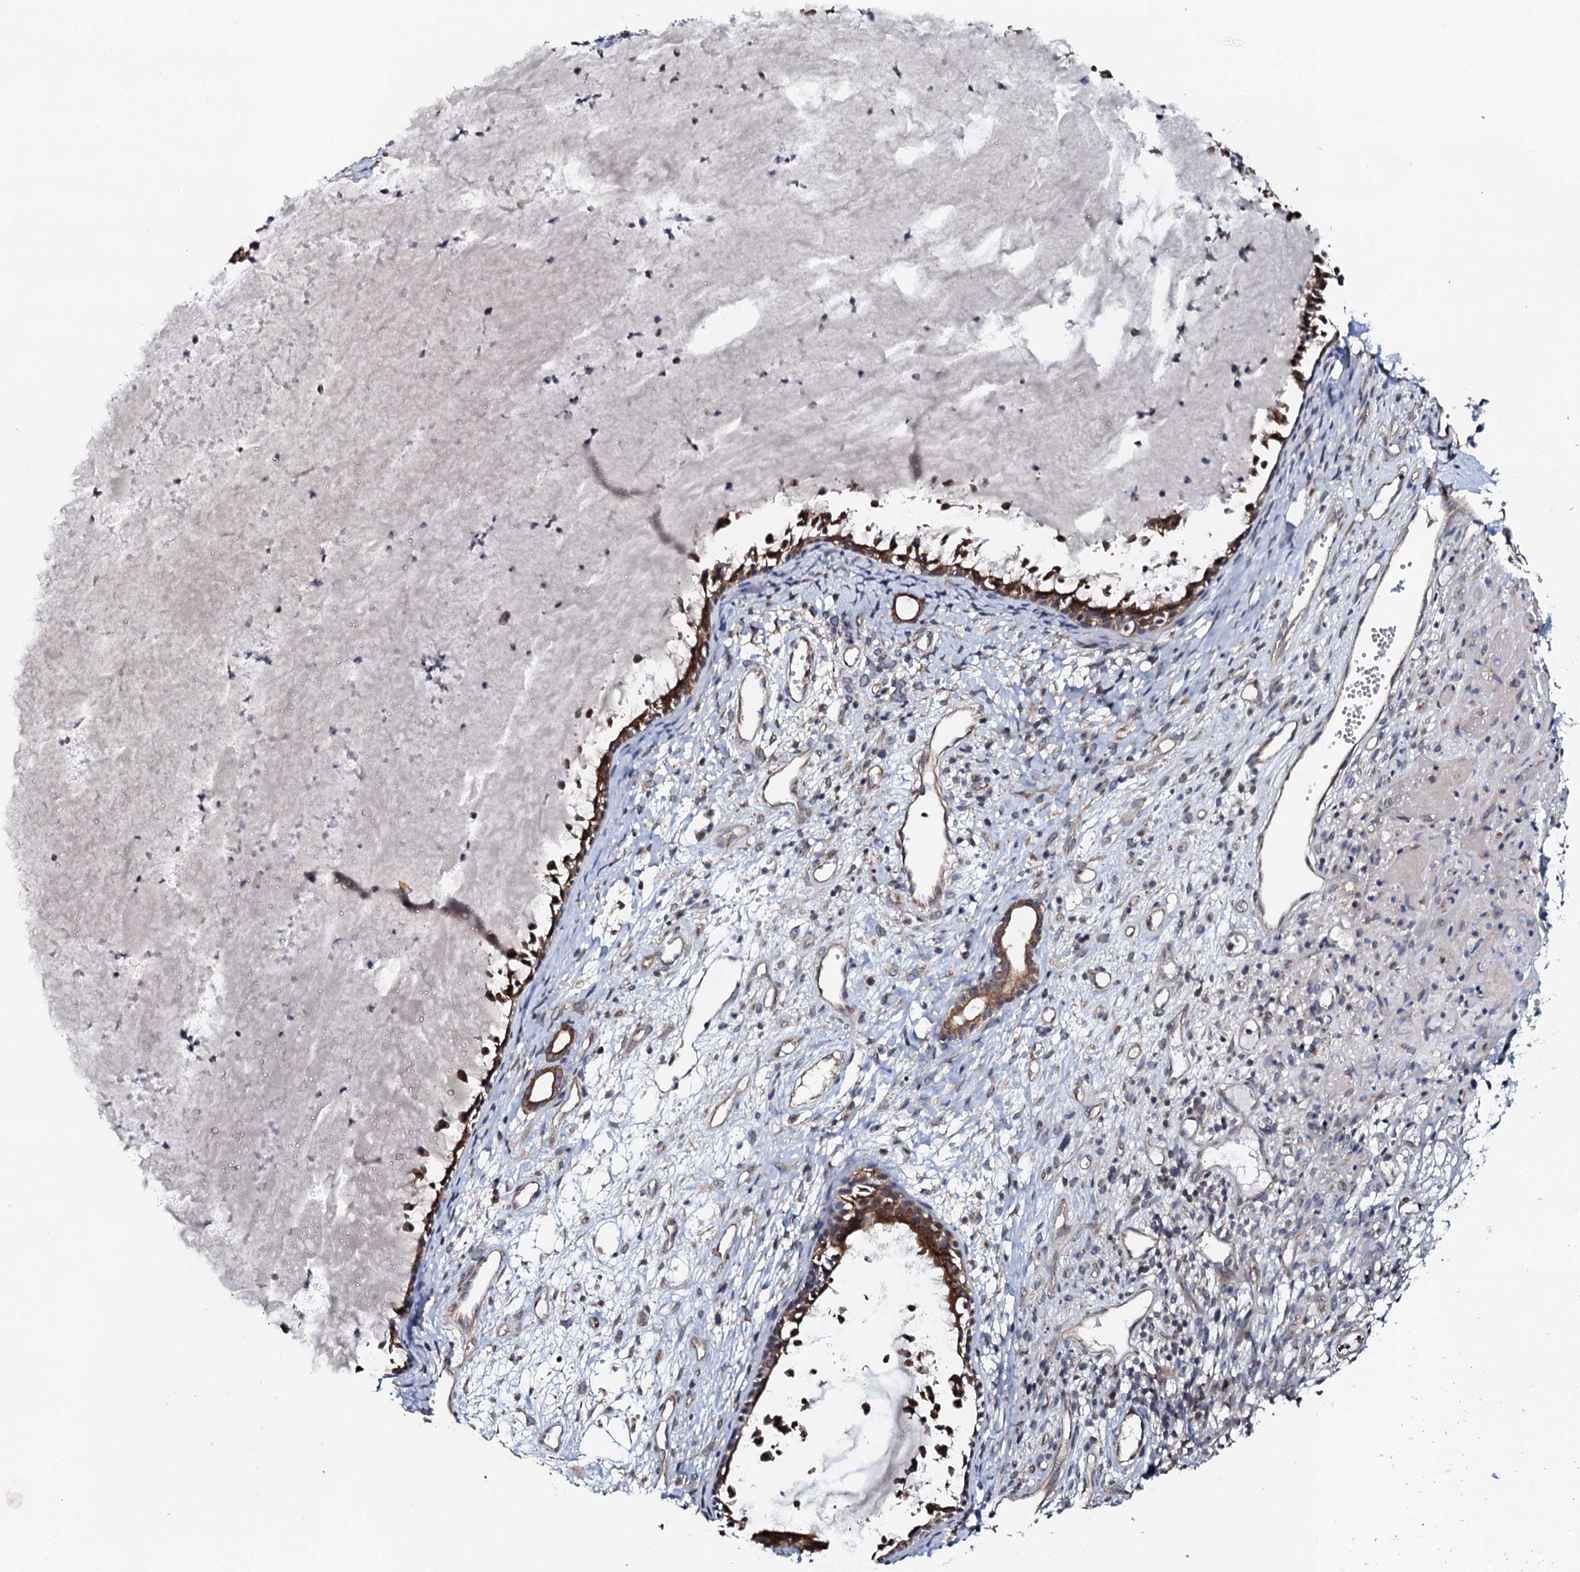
{"staining": {"intensity": "moderate", "quantity": ">75%", "location": "cytoplasmic/membranous"}, "tissue": "nasopharynx", "cell_type": "Respiratory epithelial cells", "image_type": "normal", "snomed": [{"axis": "morphology", "description": "Normal tissue, NOS"}, {"axis": "topography", "description": "Nasopharynx"}], "caption": "The image displays staining of unremarkable nasopharynx, revealing moderate cytoplasmic/membranous protein staining (brown color) within respiratory epithelial cells.", "gene": "GLCE", "patient": {"sex": "male", "age": 22}}